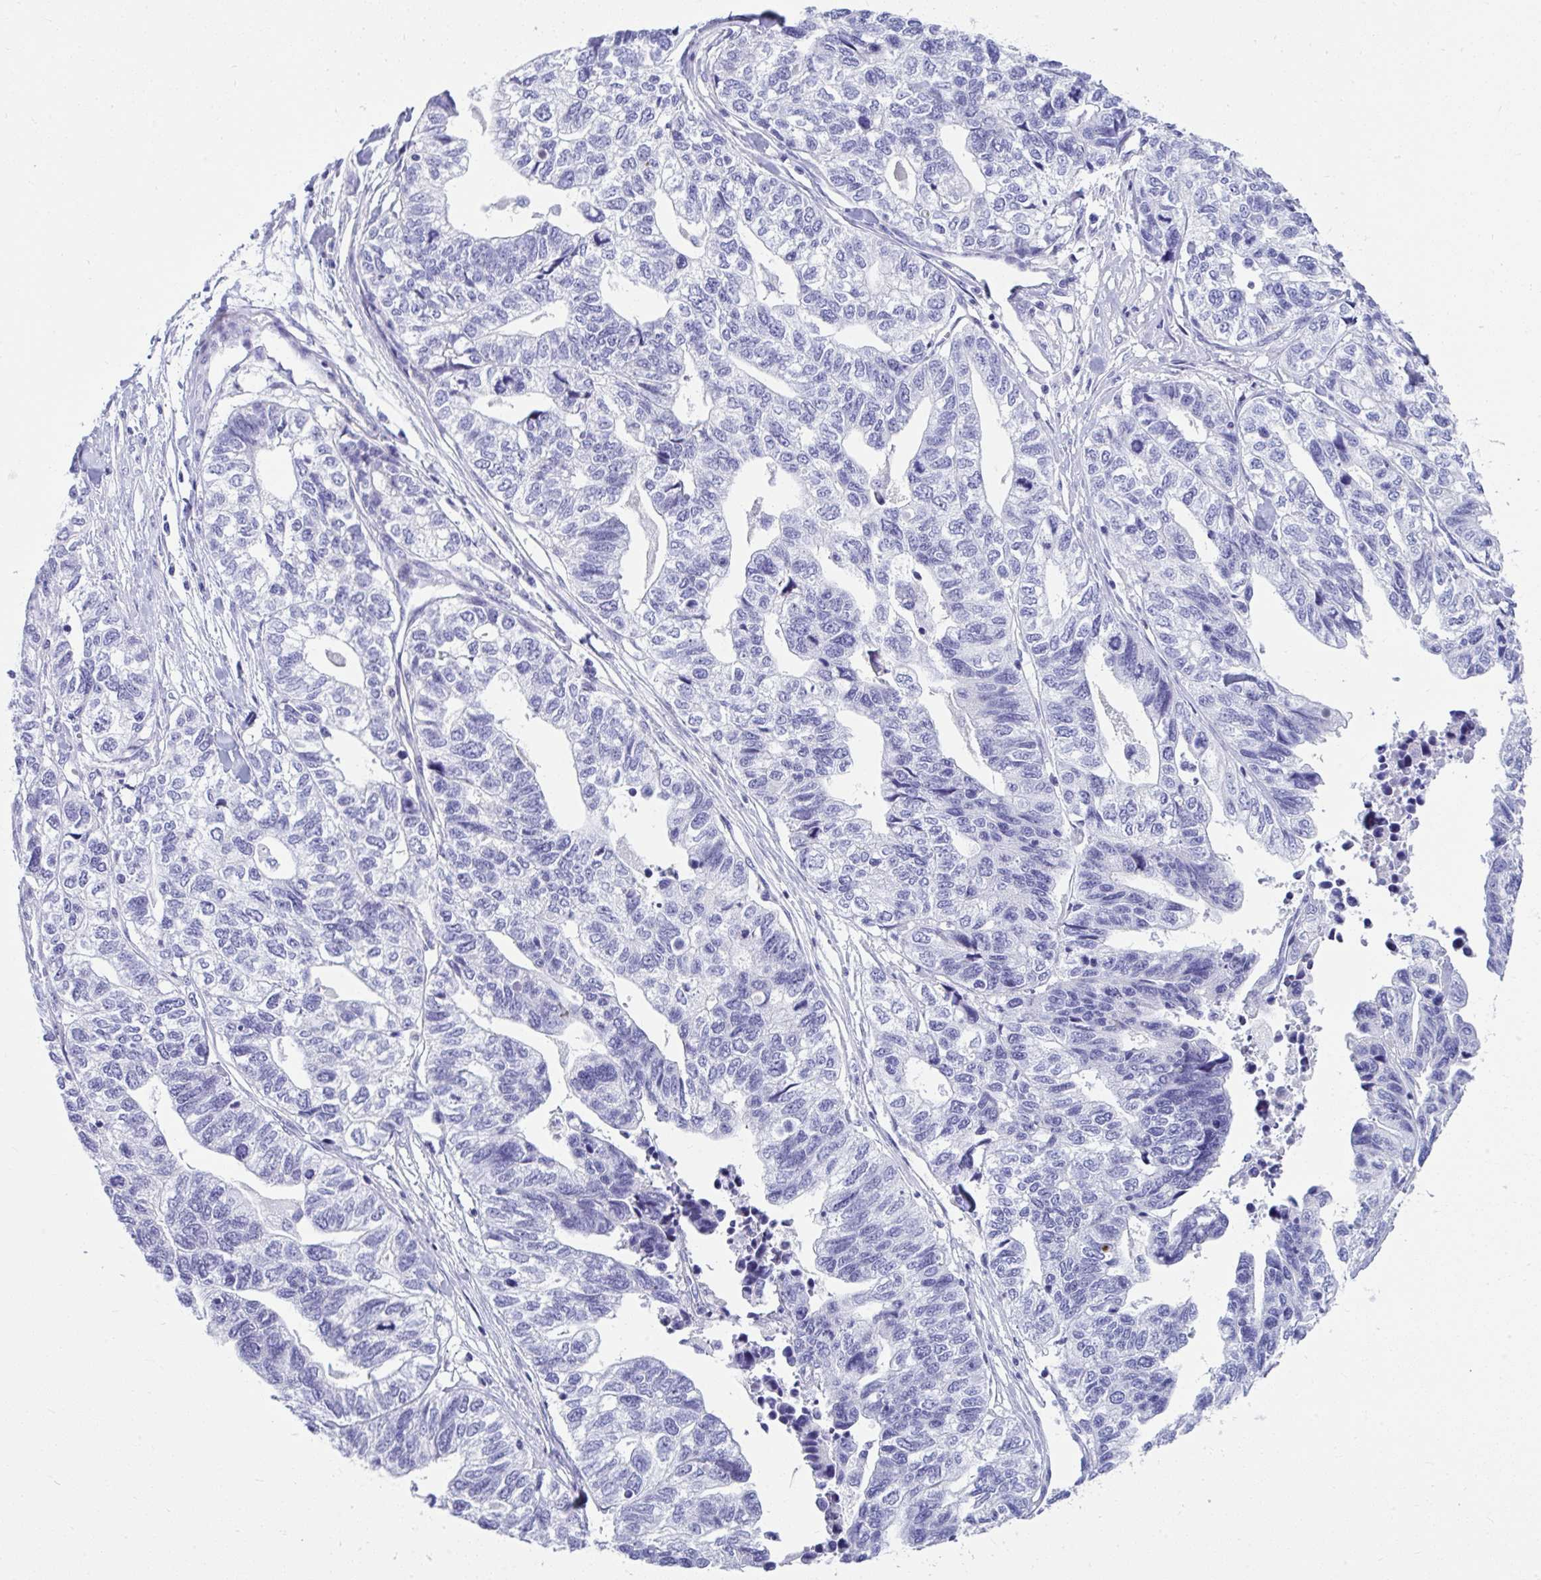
{"staining": {"intensity": "negative", "quantity": "none", "location": "none"}, "tissue": "stomach cancer", "cell_type": "Tumor cells", "image_type": "cancer", "snomed": [{"axis": "morphology", "description": "Adenocarcinoma, NOS"}, {"axis": "topography", "description": "Stomach, upper"}], "caption": "Immunohistochemistry (IHC) histopathology image of human adenocarcinoma (stomach) stained for a protein (brown), which reveals no positivity in tumor cells.", "gene": "ISL1", "patient": {"sex": "female", "age": 67}}